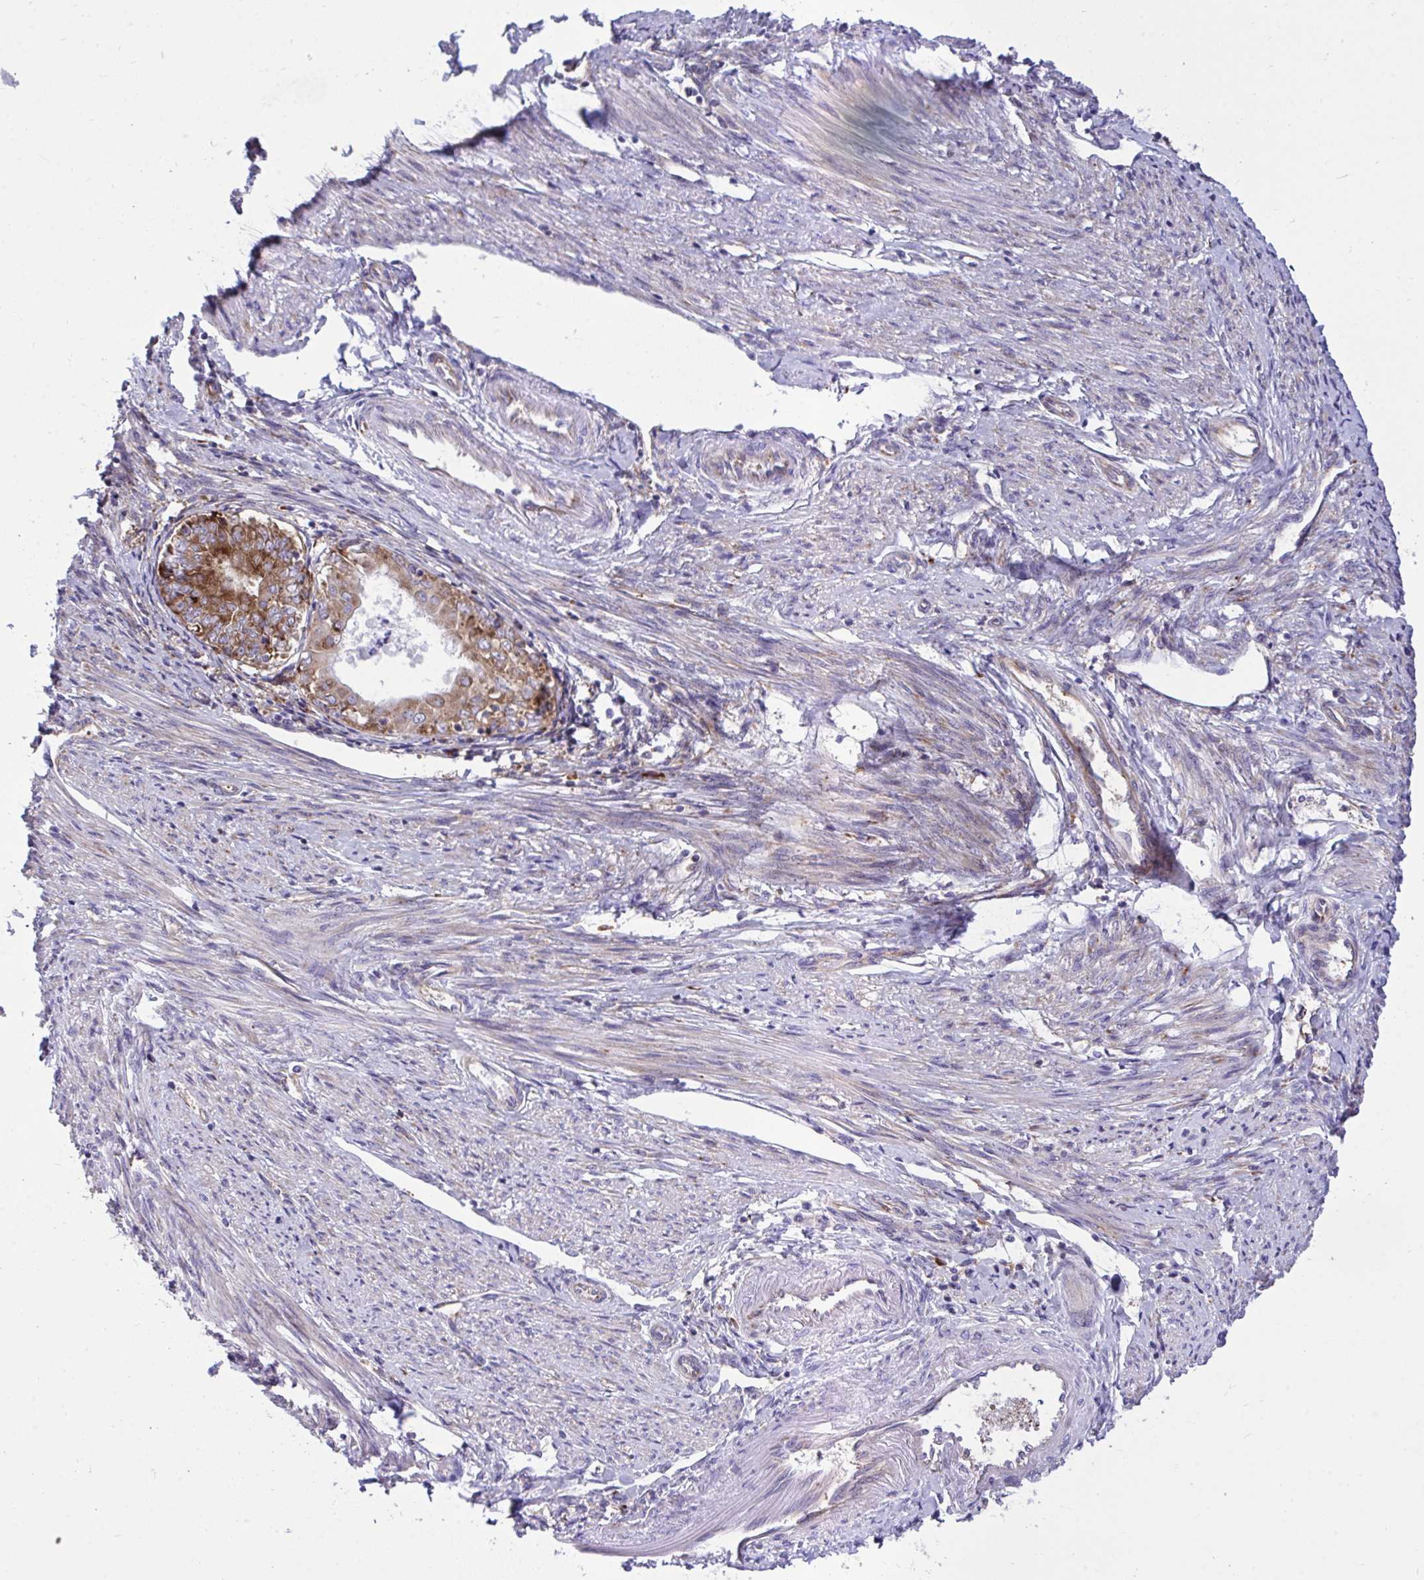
{"staining": {"intensity": "moderate", "quantity": ">75%", "location": "cytoplasmic/membranous"}, "tissue": "endometrial cancer", "cell_type": "Tumor cells", "image_type": "cancer", "snomed": [{"axis": "morphology", "description": "Adenocarcinoma, NOS"}, {"axis": "topography", "description": "Endometrium"}], "caption": "High-power microscopy captured an IHC photomicrograph of endometrial adenocarcinoma, revealing moderate cytoplasmic/membranous positivity in about >75% of tumor cells.", "gene": "RPS15", "patient": {"sex": "female", "age": 68}}